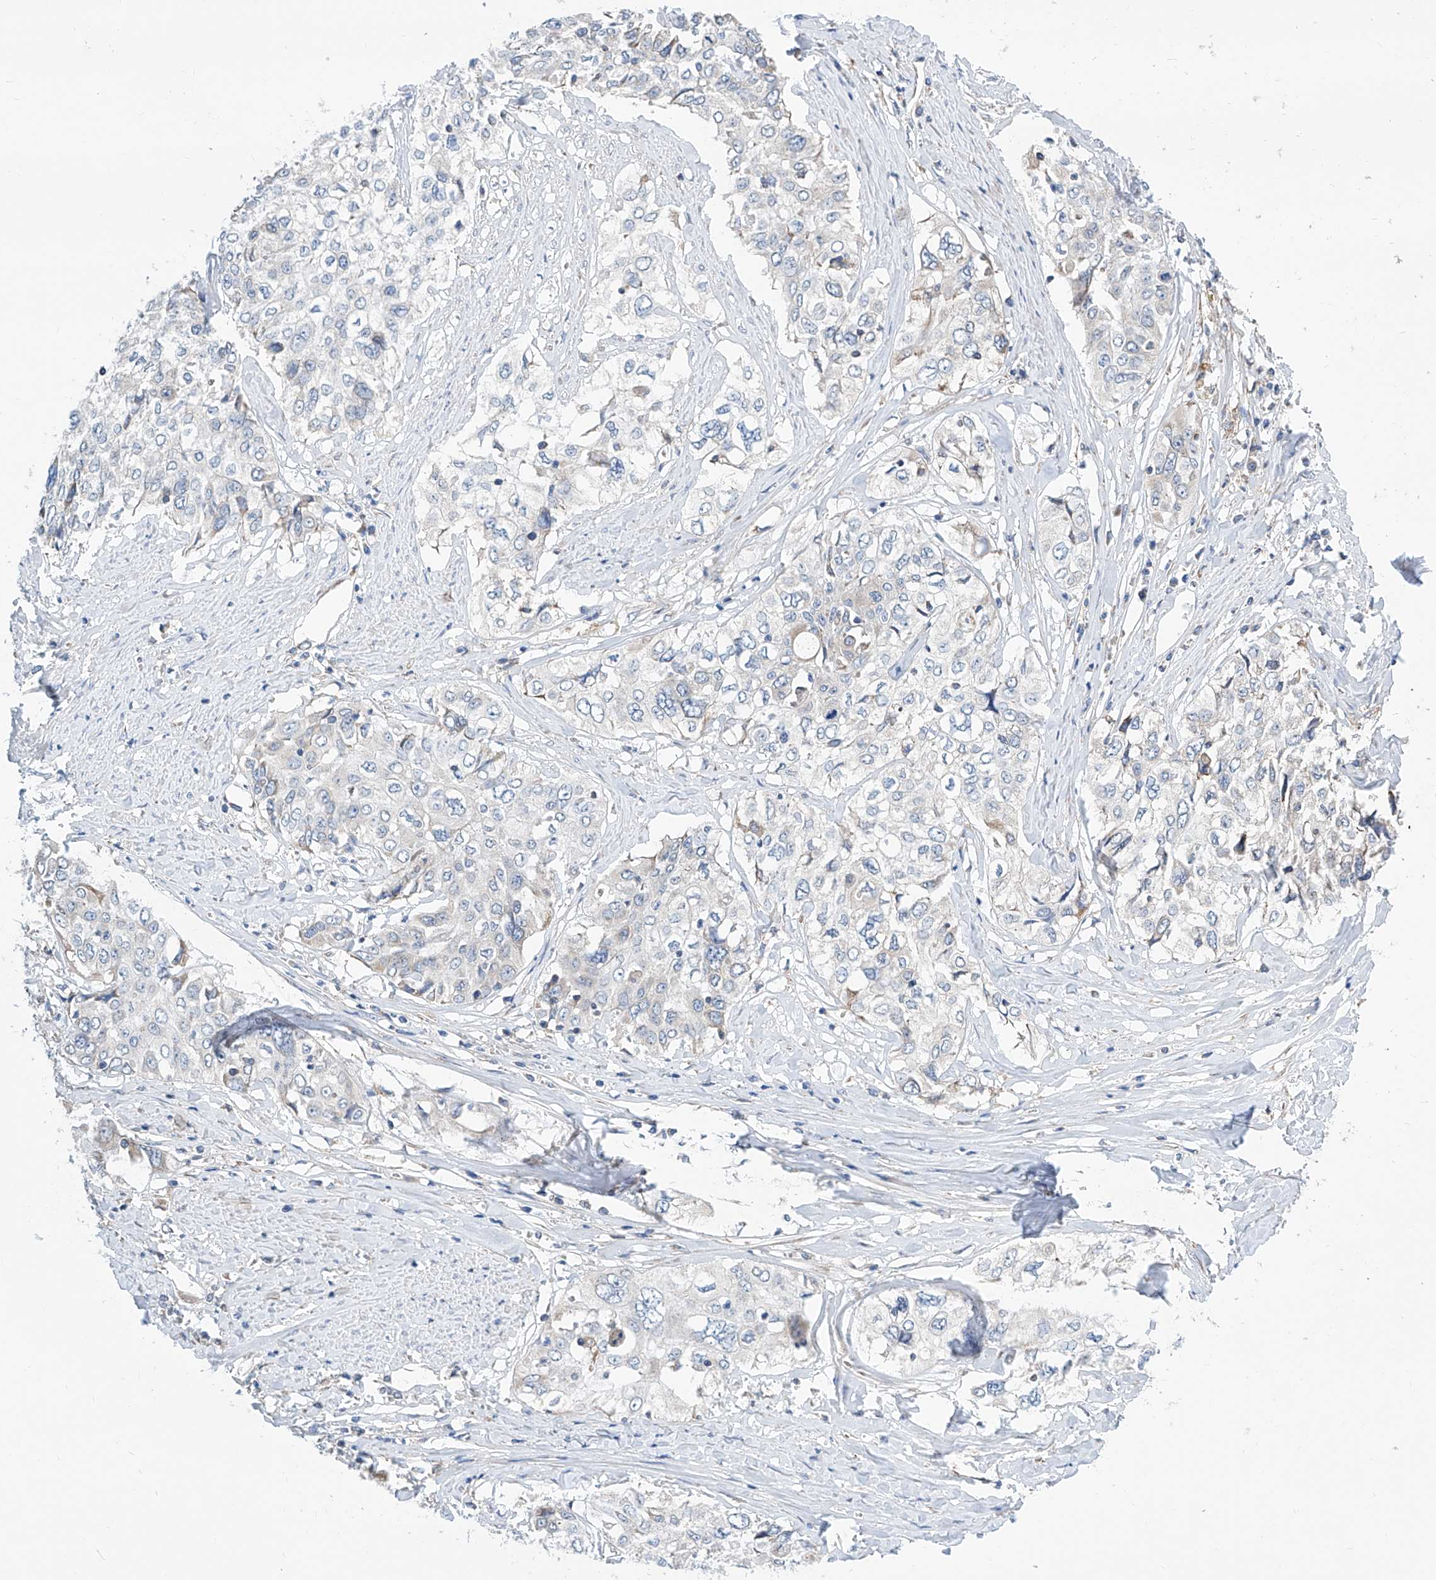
{"staining": {"intensity": "negative", "quantity": "none", "location": "none"}, "tissue": "cervical cancer", "cell_type": "Tumor cells", "image_type": "cancer", "snomed": [{"axis": "morphology", "description": "Squamous cell carcinoma, NOS"}, {"axis": "topography", "description": "Cervix"}], "caption": "Immunohistochemistry (IHC) histopathology image of neoplastic tissue: human cervical cancer stained with DAB reveals no significant protein positivity in tumor cells. (Stains: DAB immunohistochemistry (IHC) with hematoxylin counter stain, Microscopy: brightfield microscopy at high magnification).", "gene": "MAD2L1", "patient": {"sex": "female", "age": 31}}